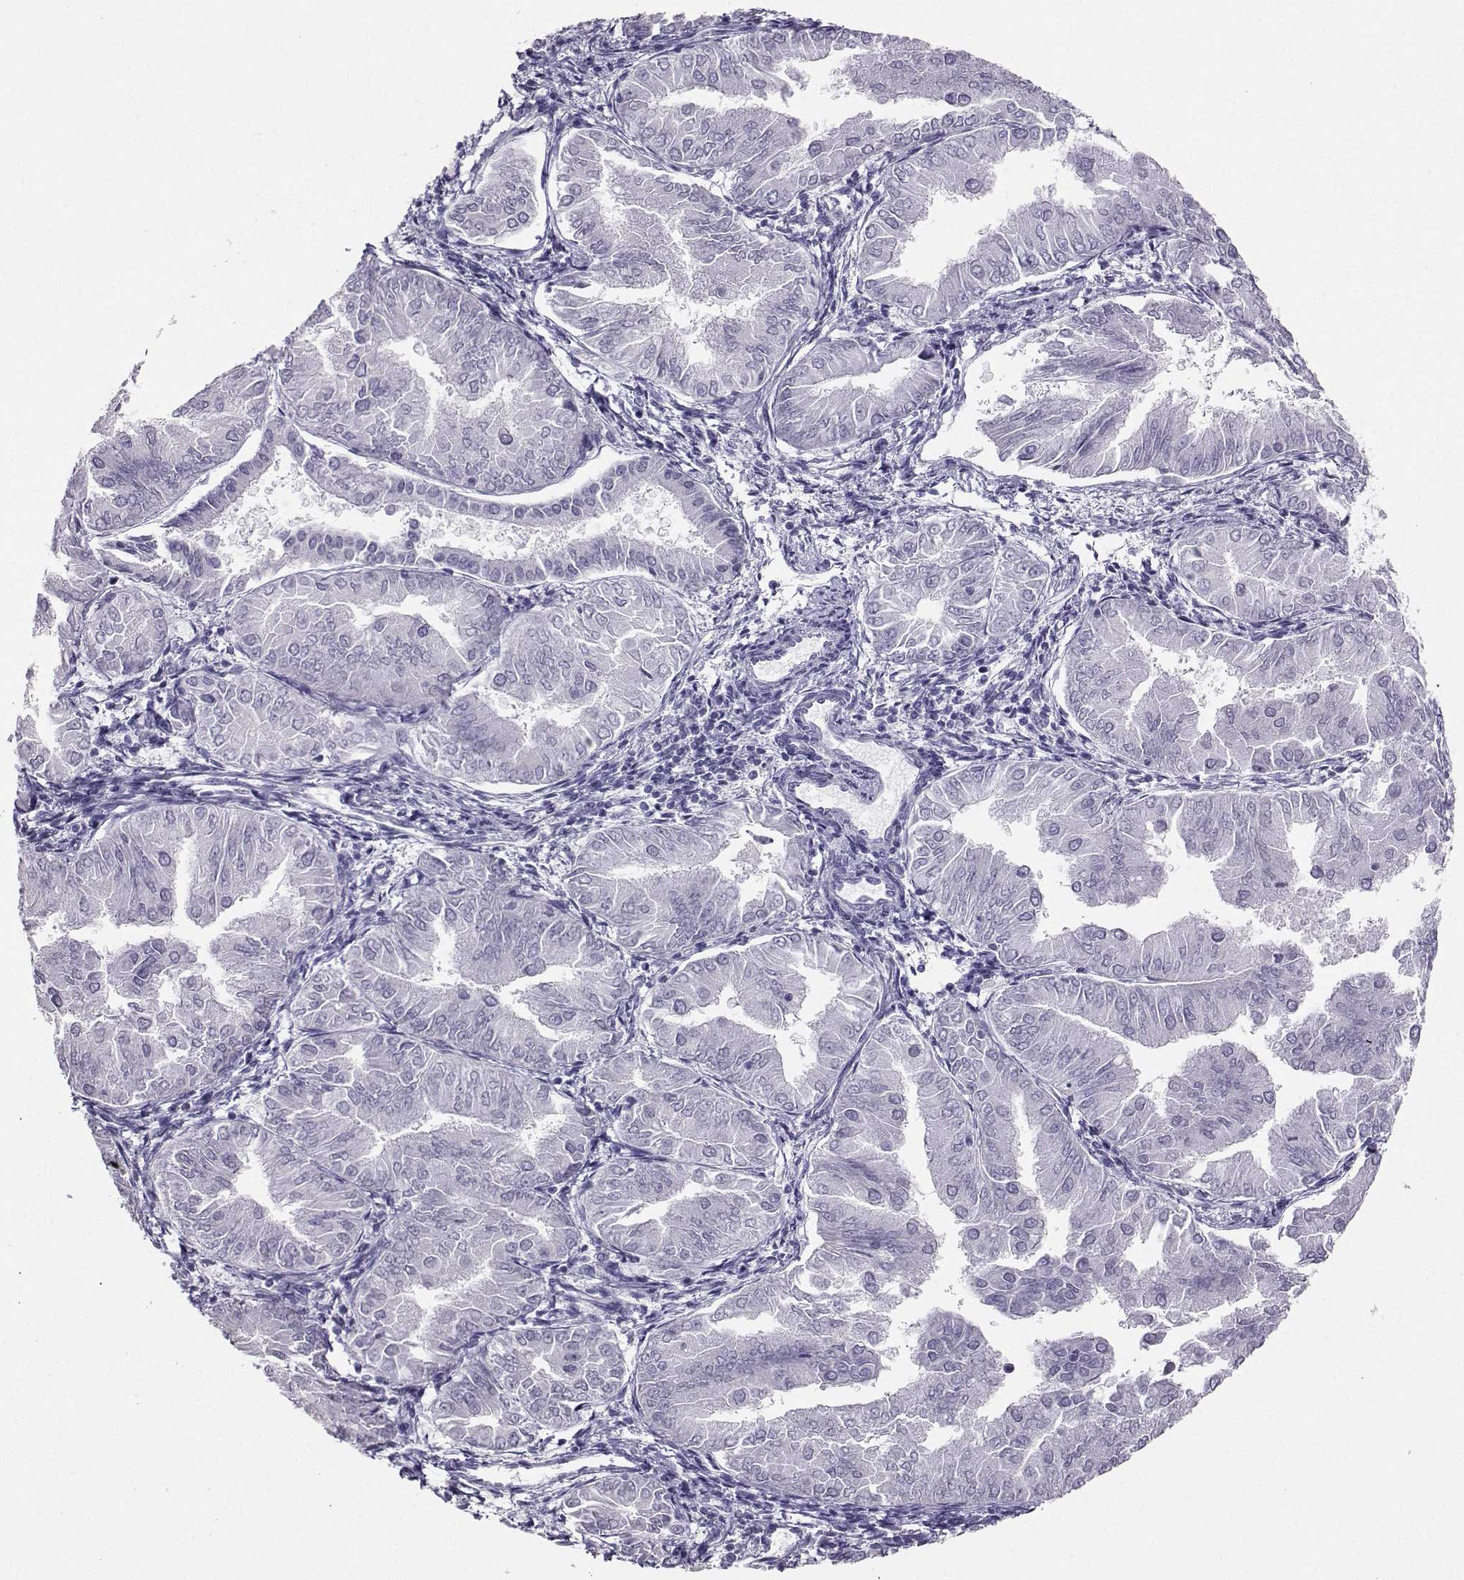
{"staining": {"intensity": "negative", "quantity": "none", "location": "none"}, "tissue": "endometrial cancer", "cell_type": "Tumor cells", "image_type": "cancer", "snomed": [{"axis": "morphology", "description": "Adenocarcinoma, NOS"}, {"axis": "topography", "description": "Endometrium"}], "caption": "The immunohistochemistry photomicrograph has no significant expression in tumor cells of endometrial adenocarcinoma tissue.", "gene": "AVP", "patient": {"sex": "female", "age": 53}}